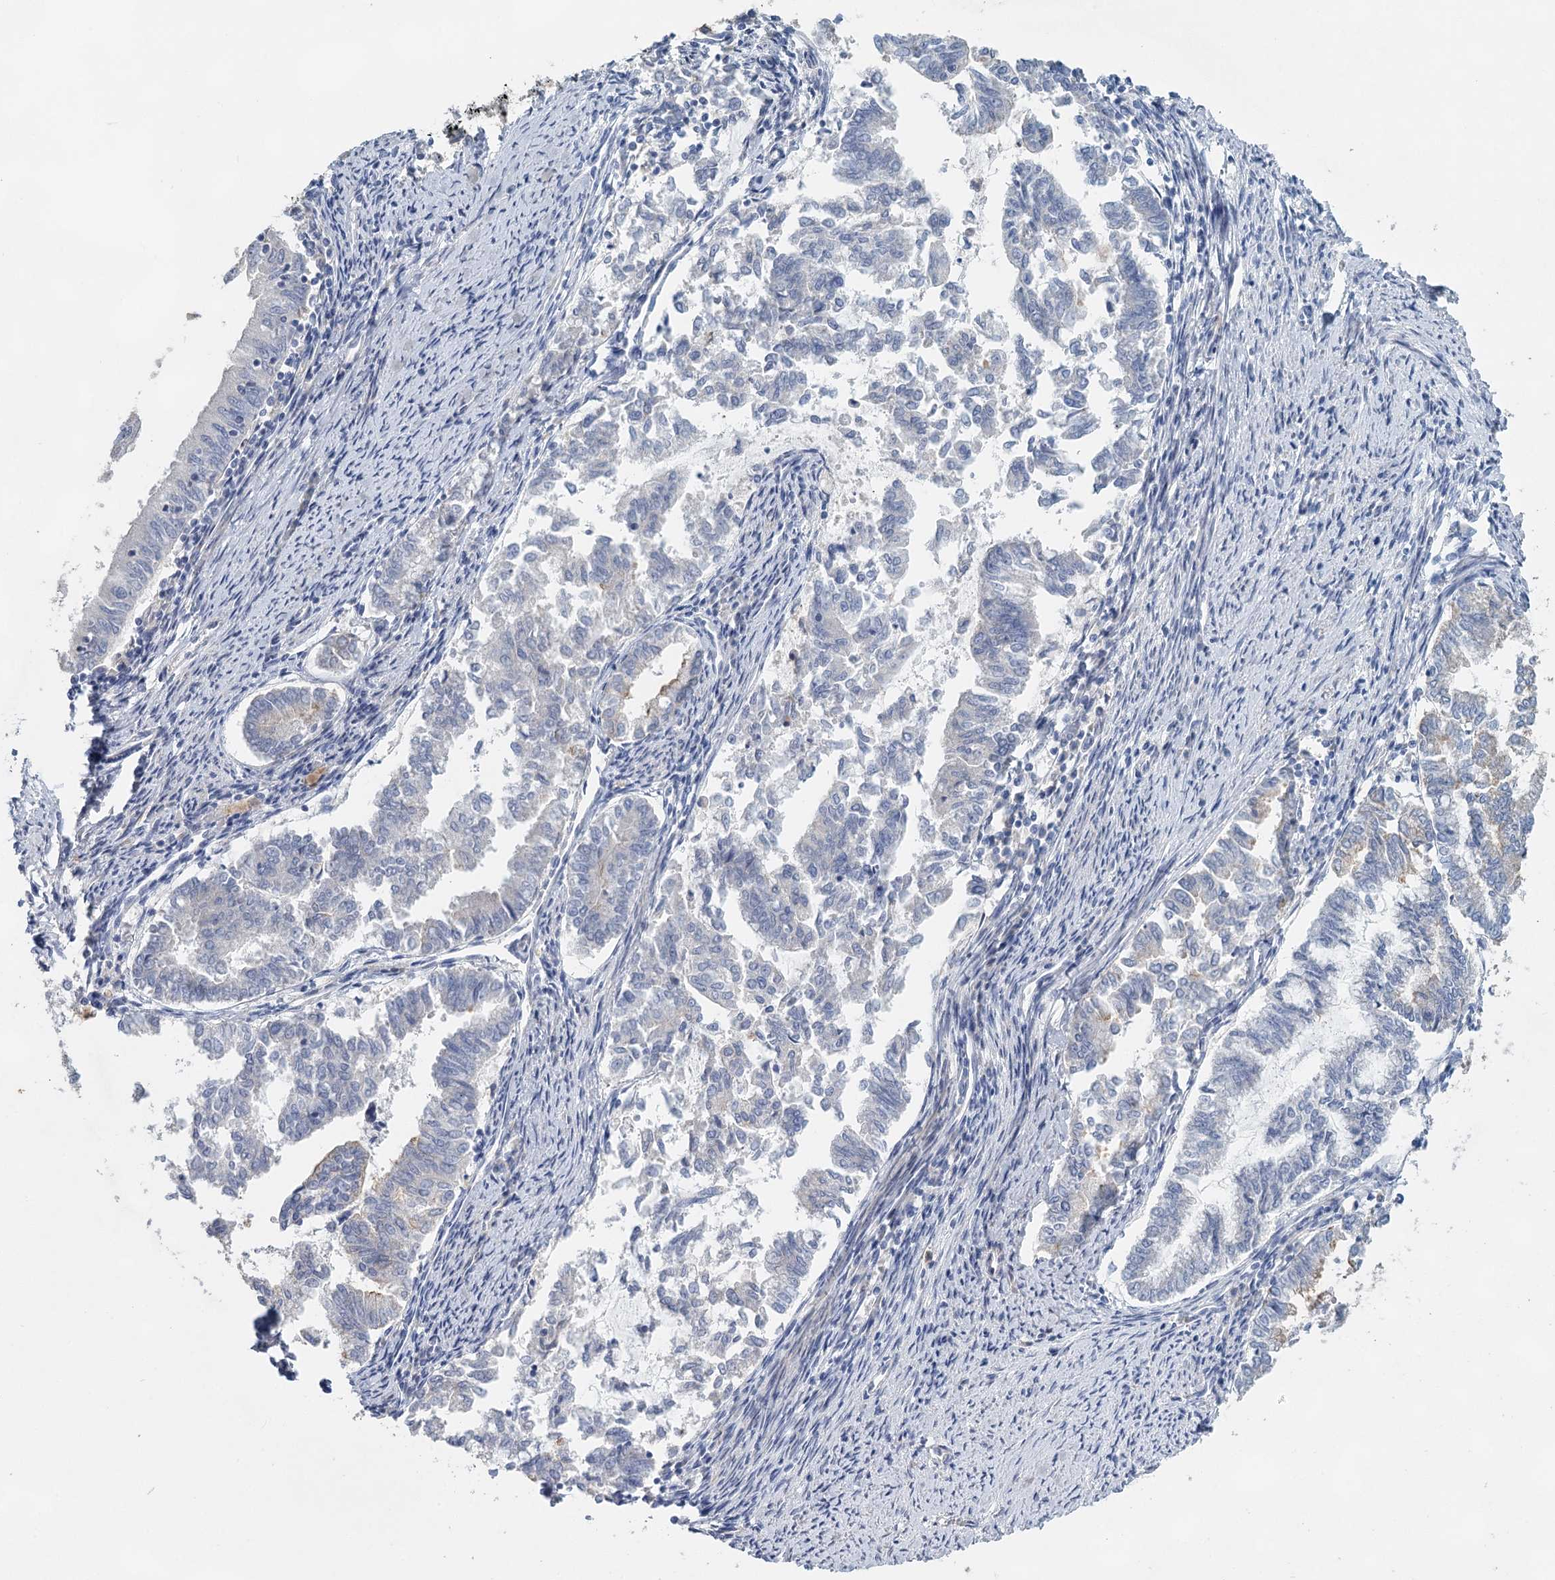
{"staining": {"intensity": "negative", "quantity": "none", "location": "none"}, "tissue": "endometrial cancer", "cell_type": "Tumor cells", "image_type": "cancer", "snomed": [{"axis": "morphology", "description": "Adenocarcinoma, NOS"}, {"axis": "topography", "description": "Endometrium"}], "caption": "High power microscopy histopathology image of an immunohistochemistry photomicrograph of adenocarcinoma (endometrial), revealing no significant expression in tumor cells.", "gene": "MYL6B", "patient": {"sex": "female", "age": 79}}